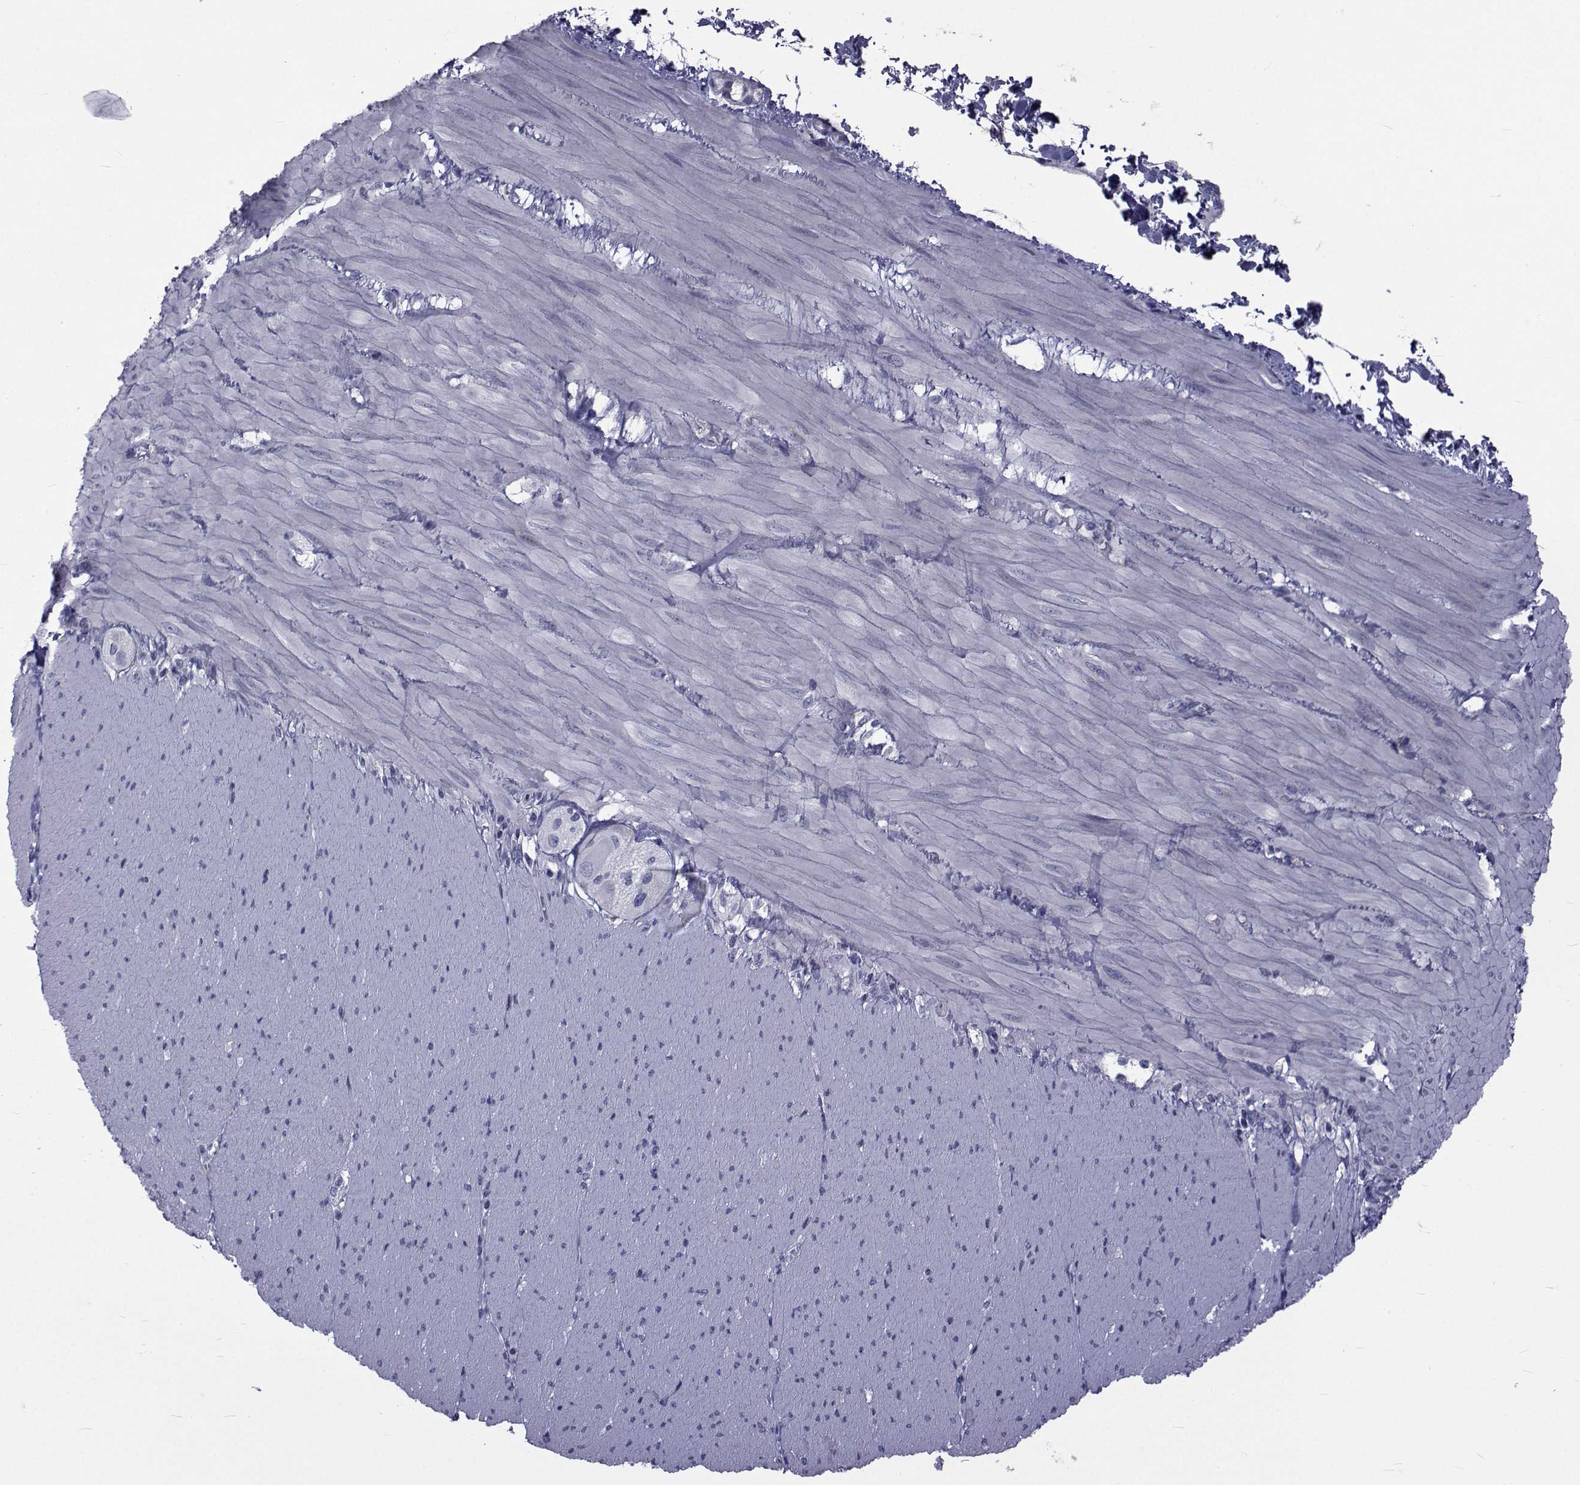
{"staining": {"intensity": "negative", "quantity": "none", "location": "none"}, "tissue": "adipose tissue", "cell_type": "Adipocytes", "image_type": "normal", "snomed": [{"axis": "morphology", "description": "Normal tissue, NOS"}, {"axis": "topography", "description": "Smooth muscle"}, {"axis": "topography", "description": "Duodenum"}, {"axis": "topography", "description": "Peripheral nerve tissue"}], "caption": "Immunohistochemistry micrograph of normal adipose tissue: adipose tissue stained with DAB (3,3'-diaminobenzidine) reveals no significant protein expression in adipocytes.", "gene": "SLC30A10", "patient": {"sex": "female", "age": 61}}